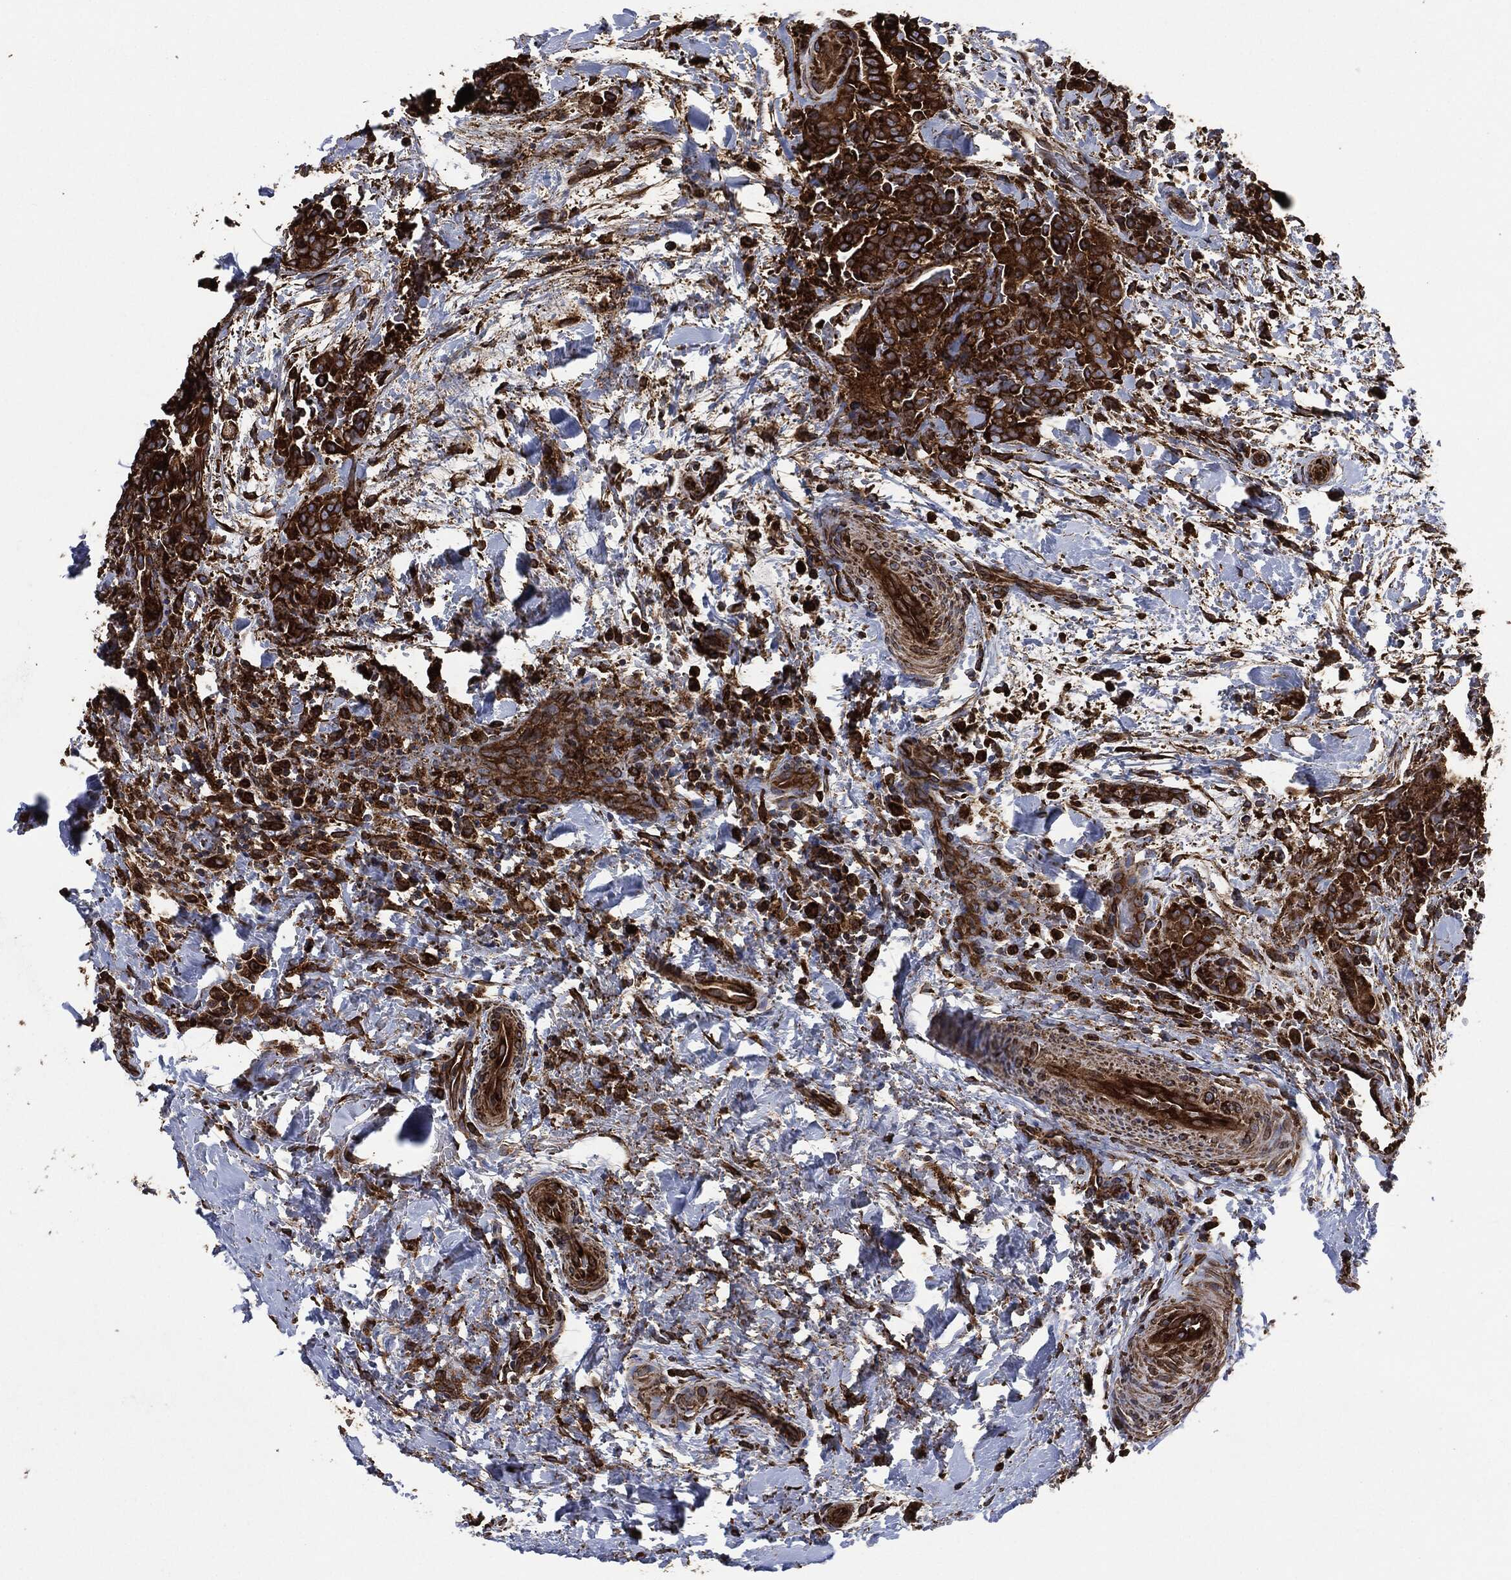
{"staining": {"intensity": "strong", "quantity": ">75%", "location": "cytoplasmic/membranous"}, "tissue": "thyroid cancer", "cell_type": "Tumor cells", "image_type": "cancer", "snomed": [{"axis": "morphology", "description": "Papillary adenocarcinoma, NOS"}, {"axis": "topography", "description": "Thyroid gland"}], "caption": "An immunohistochemistry (IHC) image of tumor tissue is shown. Protein staining in brown labels strong cytoplasmic/membranous positivity in thyroid papillary adenocarcinoma within tumor cells.", "gene": "AMFR", "patient": {"sex": "male", "age": 61}}